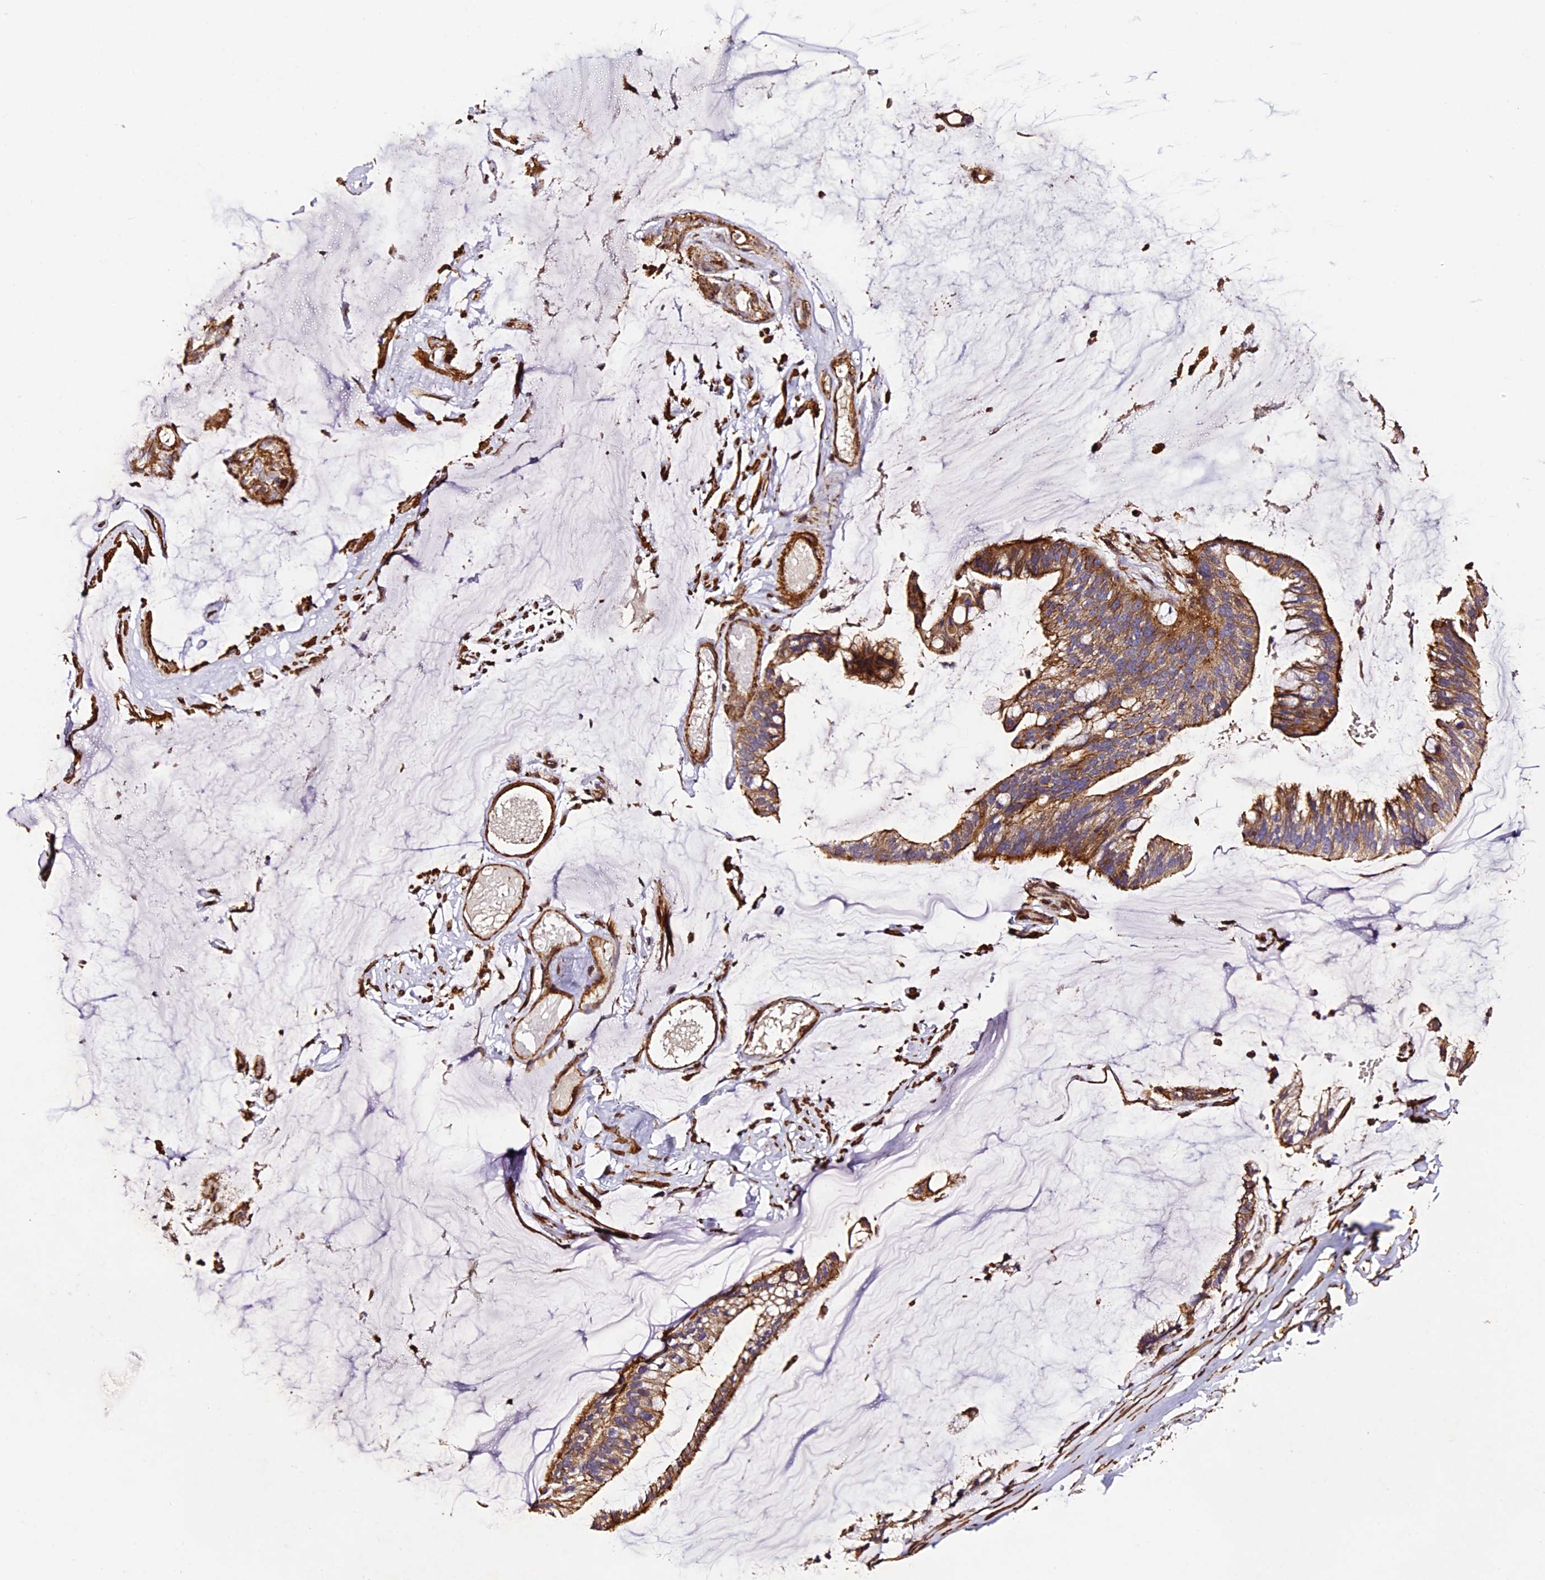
{"staining": {"intensity": "moderate", "quantity": ">75%", "location": "cytoplasmic/membranous"}, "tissue": "ovarian cancer", "cell_type": "Tumor cells", "image_type": "cancer", "snomed": [{"axis": "morphology", "description": "Cystadenocarcinoma, mucinous, NOS"}, {"axis": "topography", "description": "Ovary"}], "caption": "The photomicrograph reveals immunohistochemical staining of ovarian cancer (mucinous cystadenocarcinoma). There is moderate cytoplasmic/membranous positivity is seen in about >75% of tumor cells.", "gene": "RAPSN", "patient": {"sex": "female", "age": 39}}